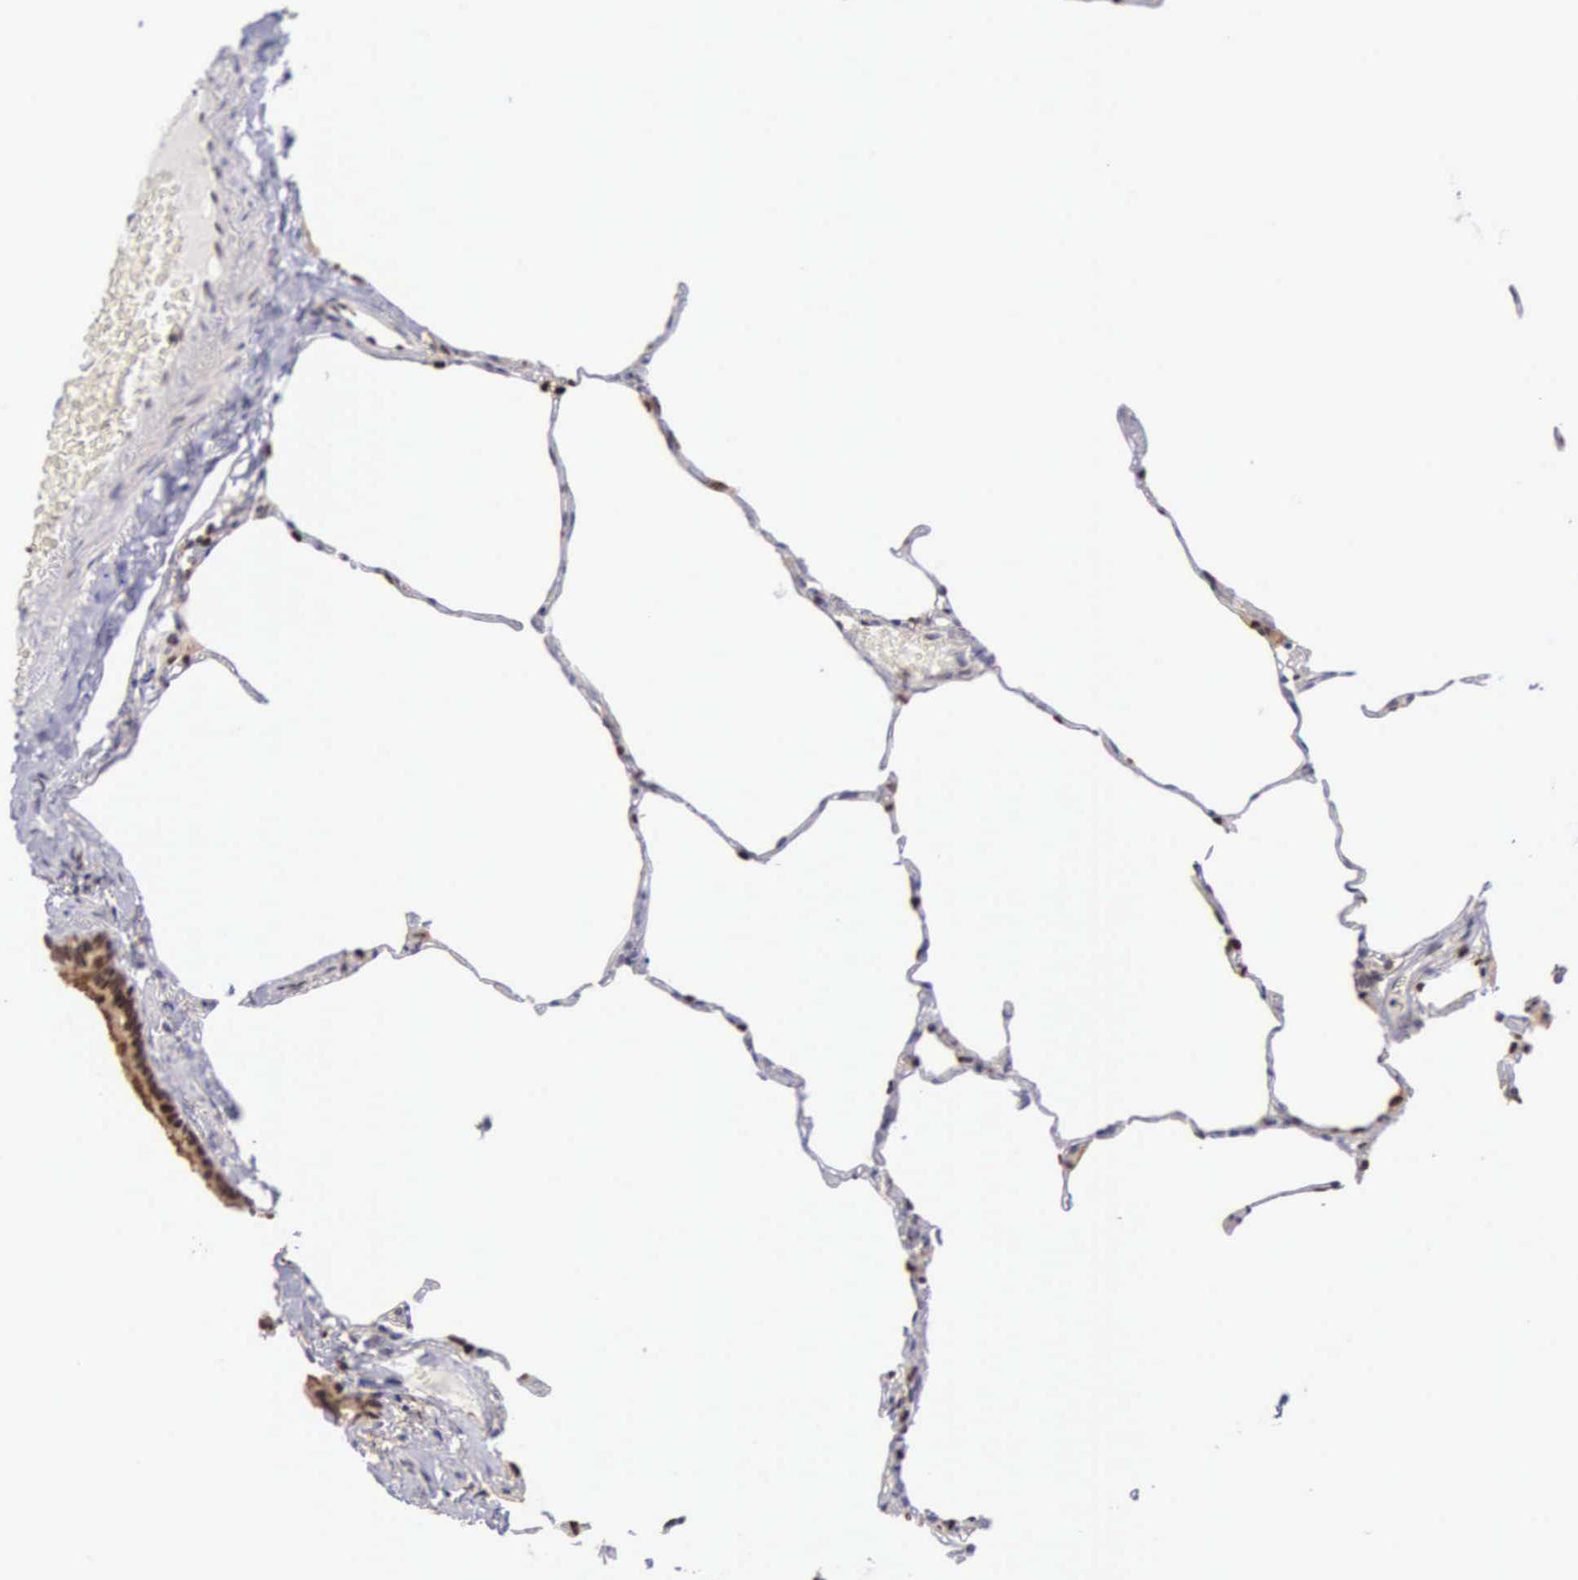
{"staining": {"intensity": "strong", "quantity": "25%-75%", "location": "cytoplasmic/membranous,nuclear"}, "tissue": "lung", "cell_type": "Alveolar cells", "image_type": "normal", "snomed": [{"axis": "morphology", "description": "Normal tissue, NOS"}, {"axis": "topography", "description": "Lung"}], "caption": "Immunohistochemical staining of unremarkable lung displays strong cytoplasmic/membranous,nuclear protein staining in about 25%-75% of alveolar cells. The protein of interest is shown in brown color, while the nuclei are stained blue.", "gene": "GRK3", "patient": {"sex": "female", "age": 75}}